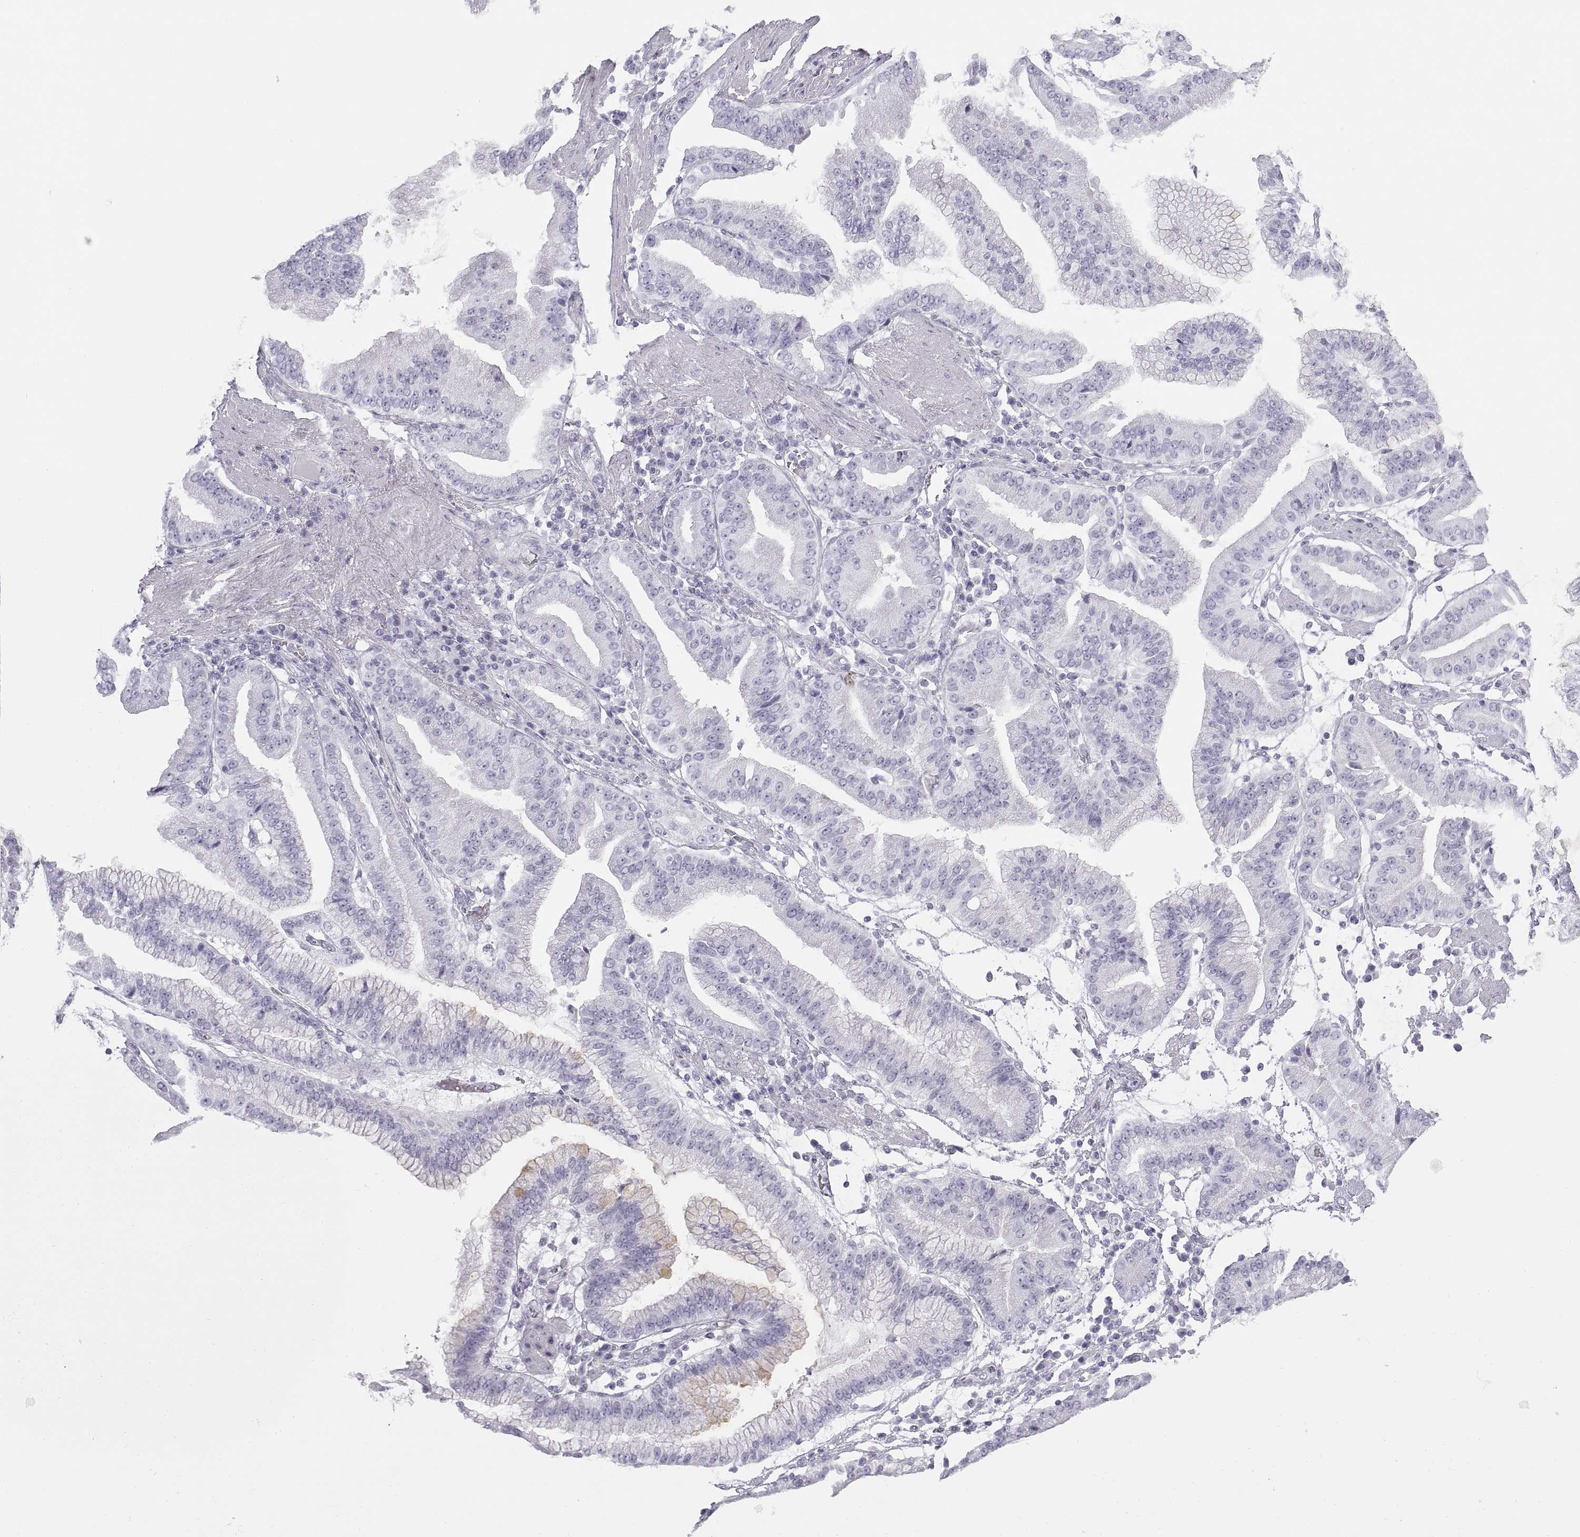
{"staining": {"intensity": "negative", "quantity": "none", "location": "none"}, "tissue": "stomach cancer", "cell_type": "Tumor cells", "image_type": "cancer", "snomed": [{"axis": "morphology", "description": "Adenocarcinoma, NOS"}, {"axis": "topography", "description": "Stomach"}], "caption": "Human stomach cancer (adenocarcinoma) stained for a protein using IHC exhibits no staining in tumor cells.", "gene": "SEMG1", "patient": {"sex": "male", "age": 83}}